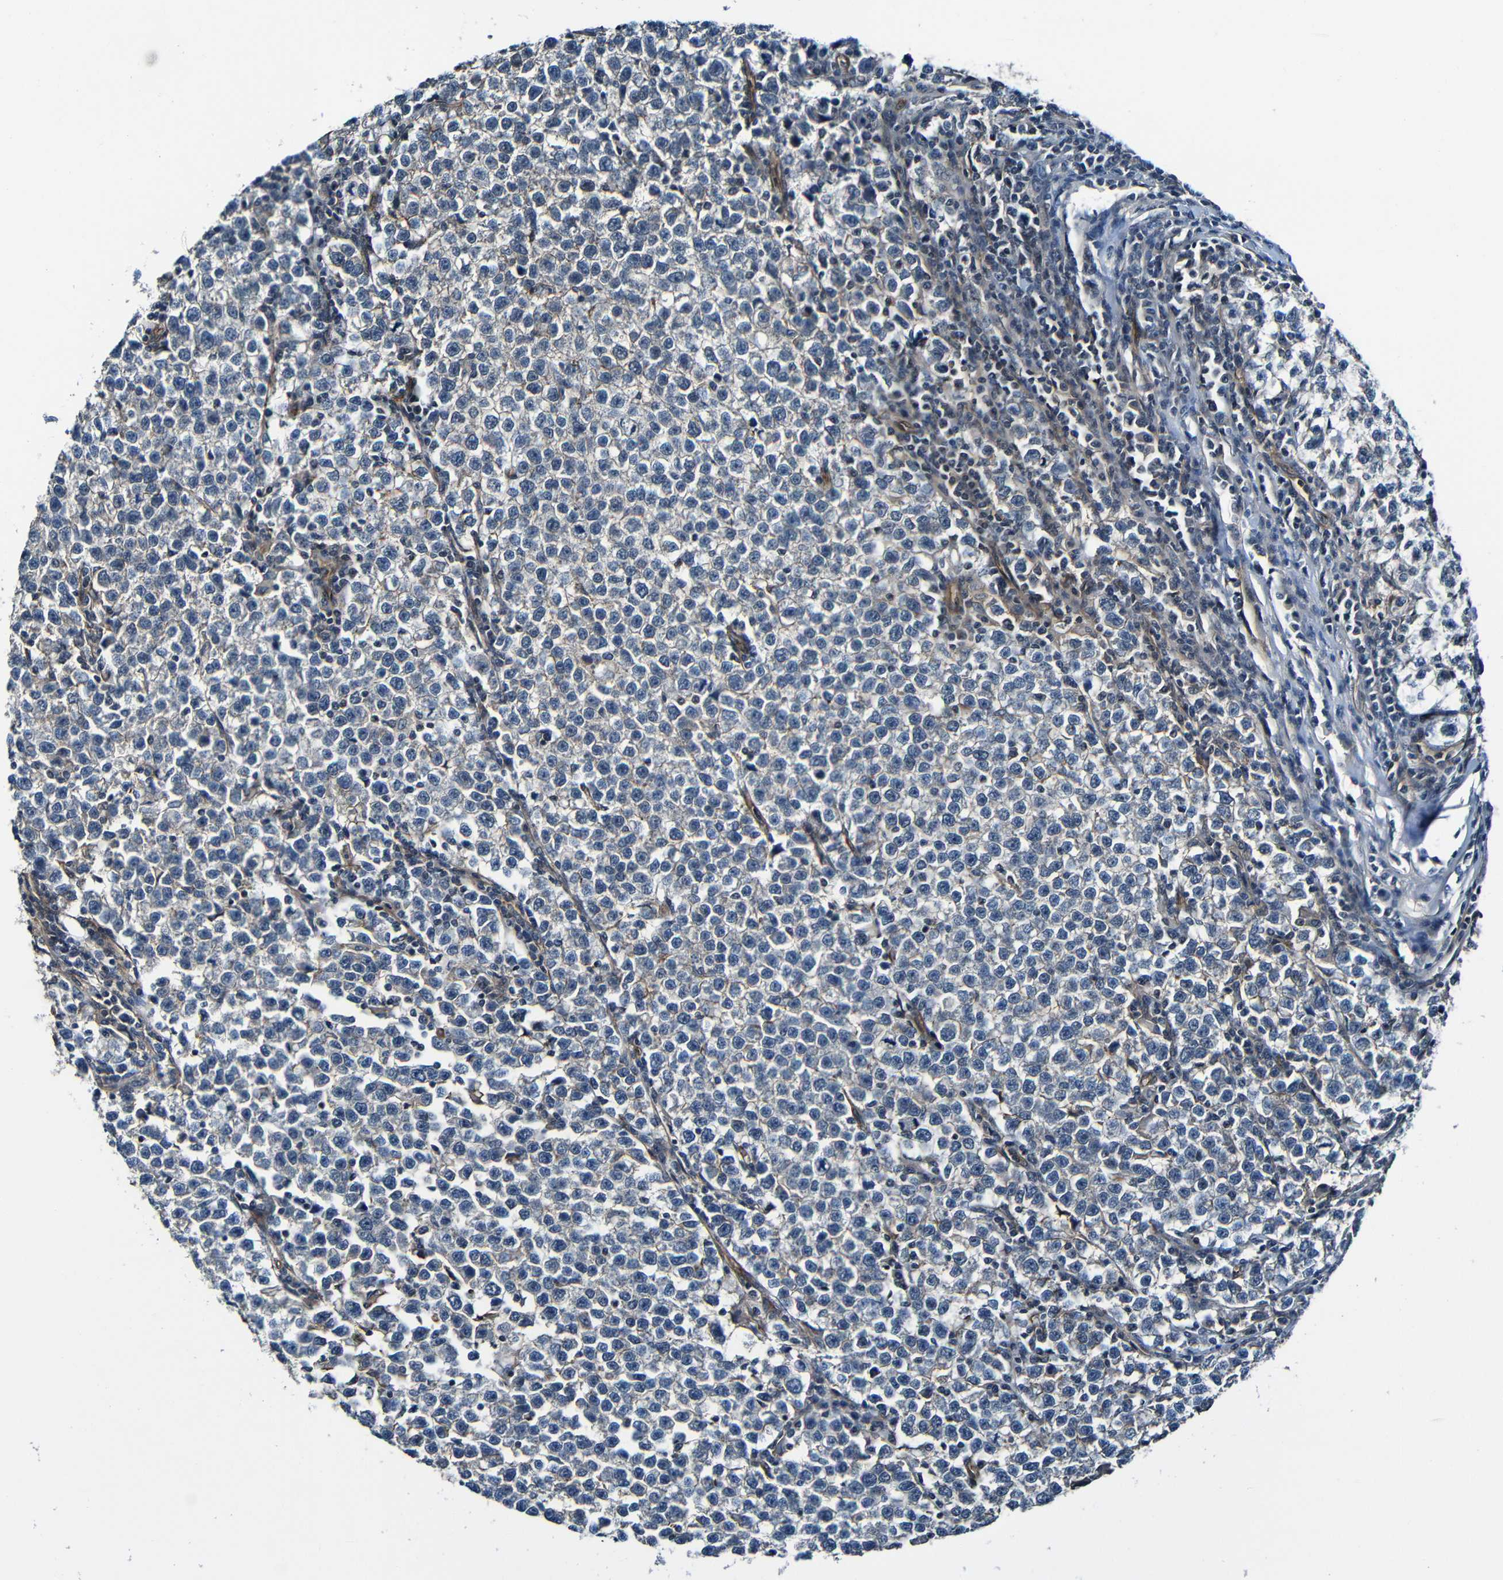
{"staining": {"intensity": "negative", "quantity": "none", "location": "none"}, "tissue": "testis cancer", "cell_type": "Tumor cells", "image_type": "cancer", "snomed": [{"axis": "morphology", "description": "Normal tissue, NOS"}, {"axis": "morphology", "description": "Seminoma, NOS"}, {"axis": "topography", "description": "Testis"}], "caption": "There is no significant expression in tumor cells of testis cancer (seminoma).", "gene": "LGR5", "patient": {"sex": "male", "age": 43}}